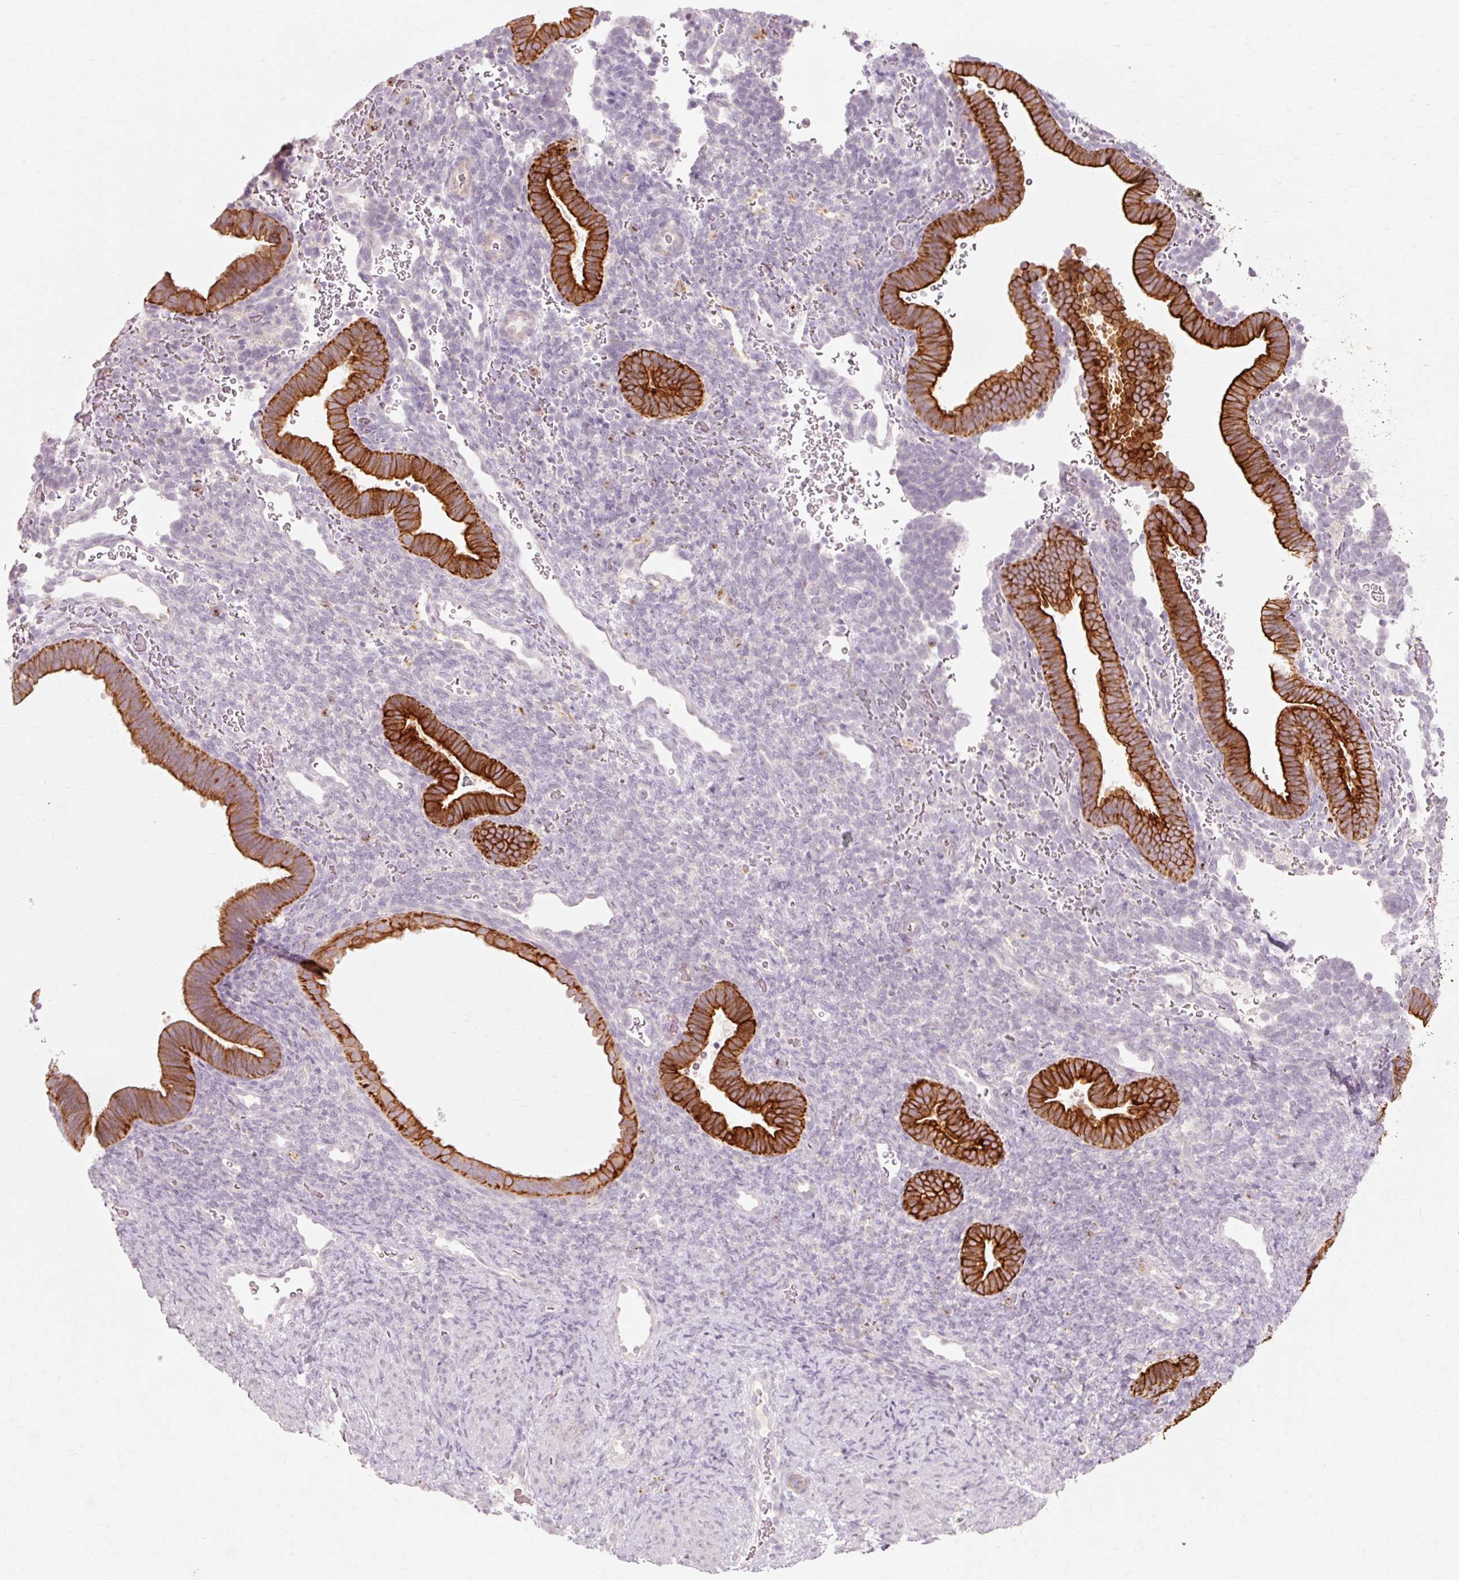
{"staining": {"intensity": "negative", "quantity": "none", "location": "none"}, "tissue": "endometrium", "cell_type": "Cells in endometrial stroma", "image_type": "normal", "snomed": [{"axis": "morphology", "description": "Normal tissue, NOS"}, {"axis": "topography", "description": "Endometrium"}], "caption": "Protein analysis of normal endometrium shows no significant staining in cells in endometrial stroma.", "gene": "TRIM73", "patient": {"sex": "female", "age": 34}}